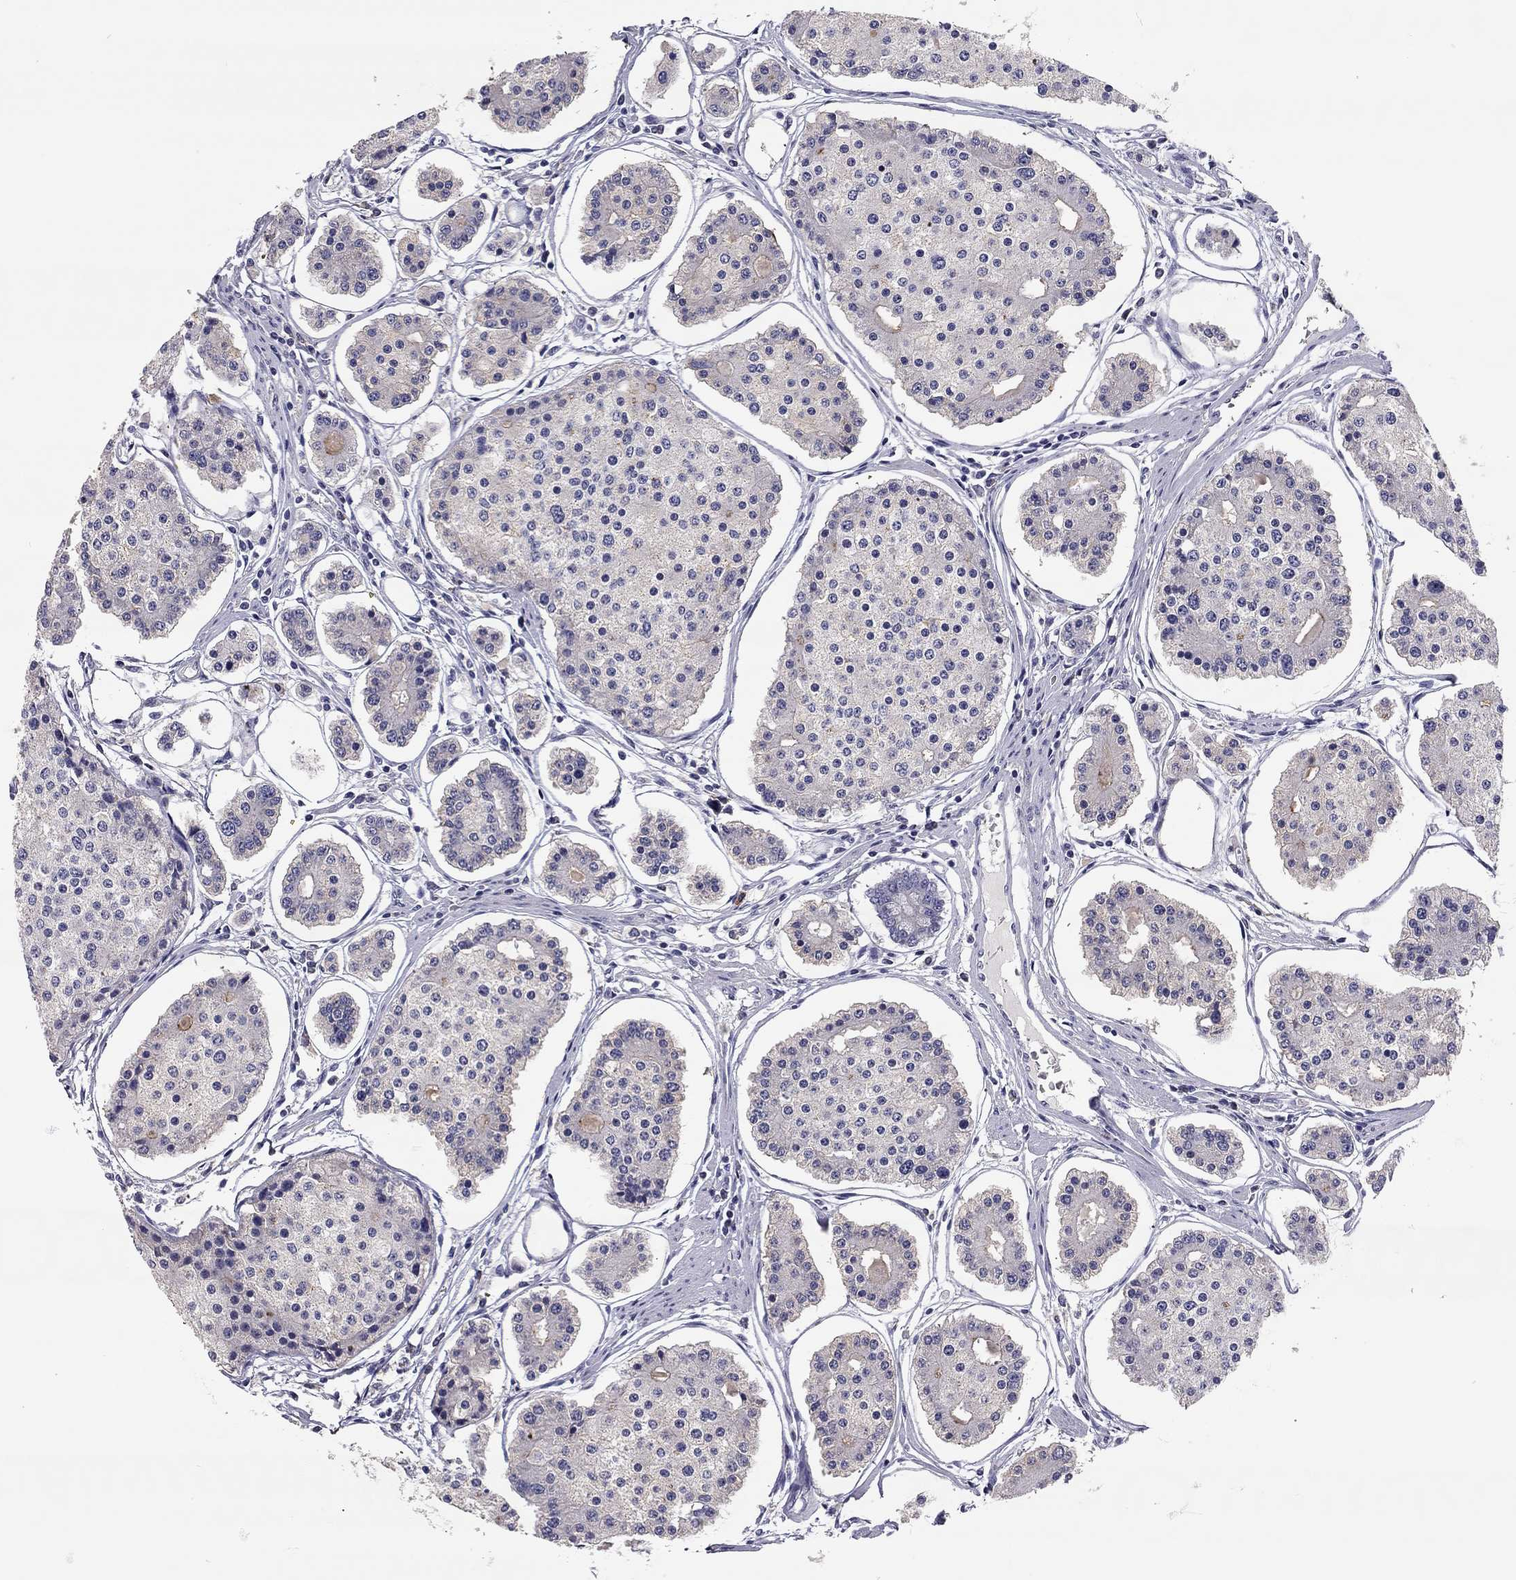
{"staining": {"intensity": "negative", "quantity": "none", "location": "none"}, "tissue": "carcinoid", "cell_type": "Tumor cells", "image_type": "cancer", "snomed": [{"axis": "morphology", "description": "Carcinoid, malignant, NOS"}, {"axis": "topography", "description": "Small intestine"}], "caption": "An image of carcinoid stained for a protein reveals no brown staining in tumor cells. (DAB immunohistochemistry (IHC), high magnification).", "gene": "SCARB1", "patient": {"sex": "female", "age": 65}}